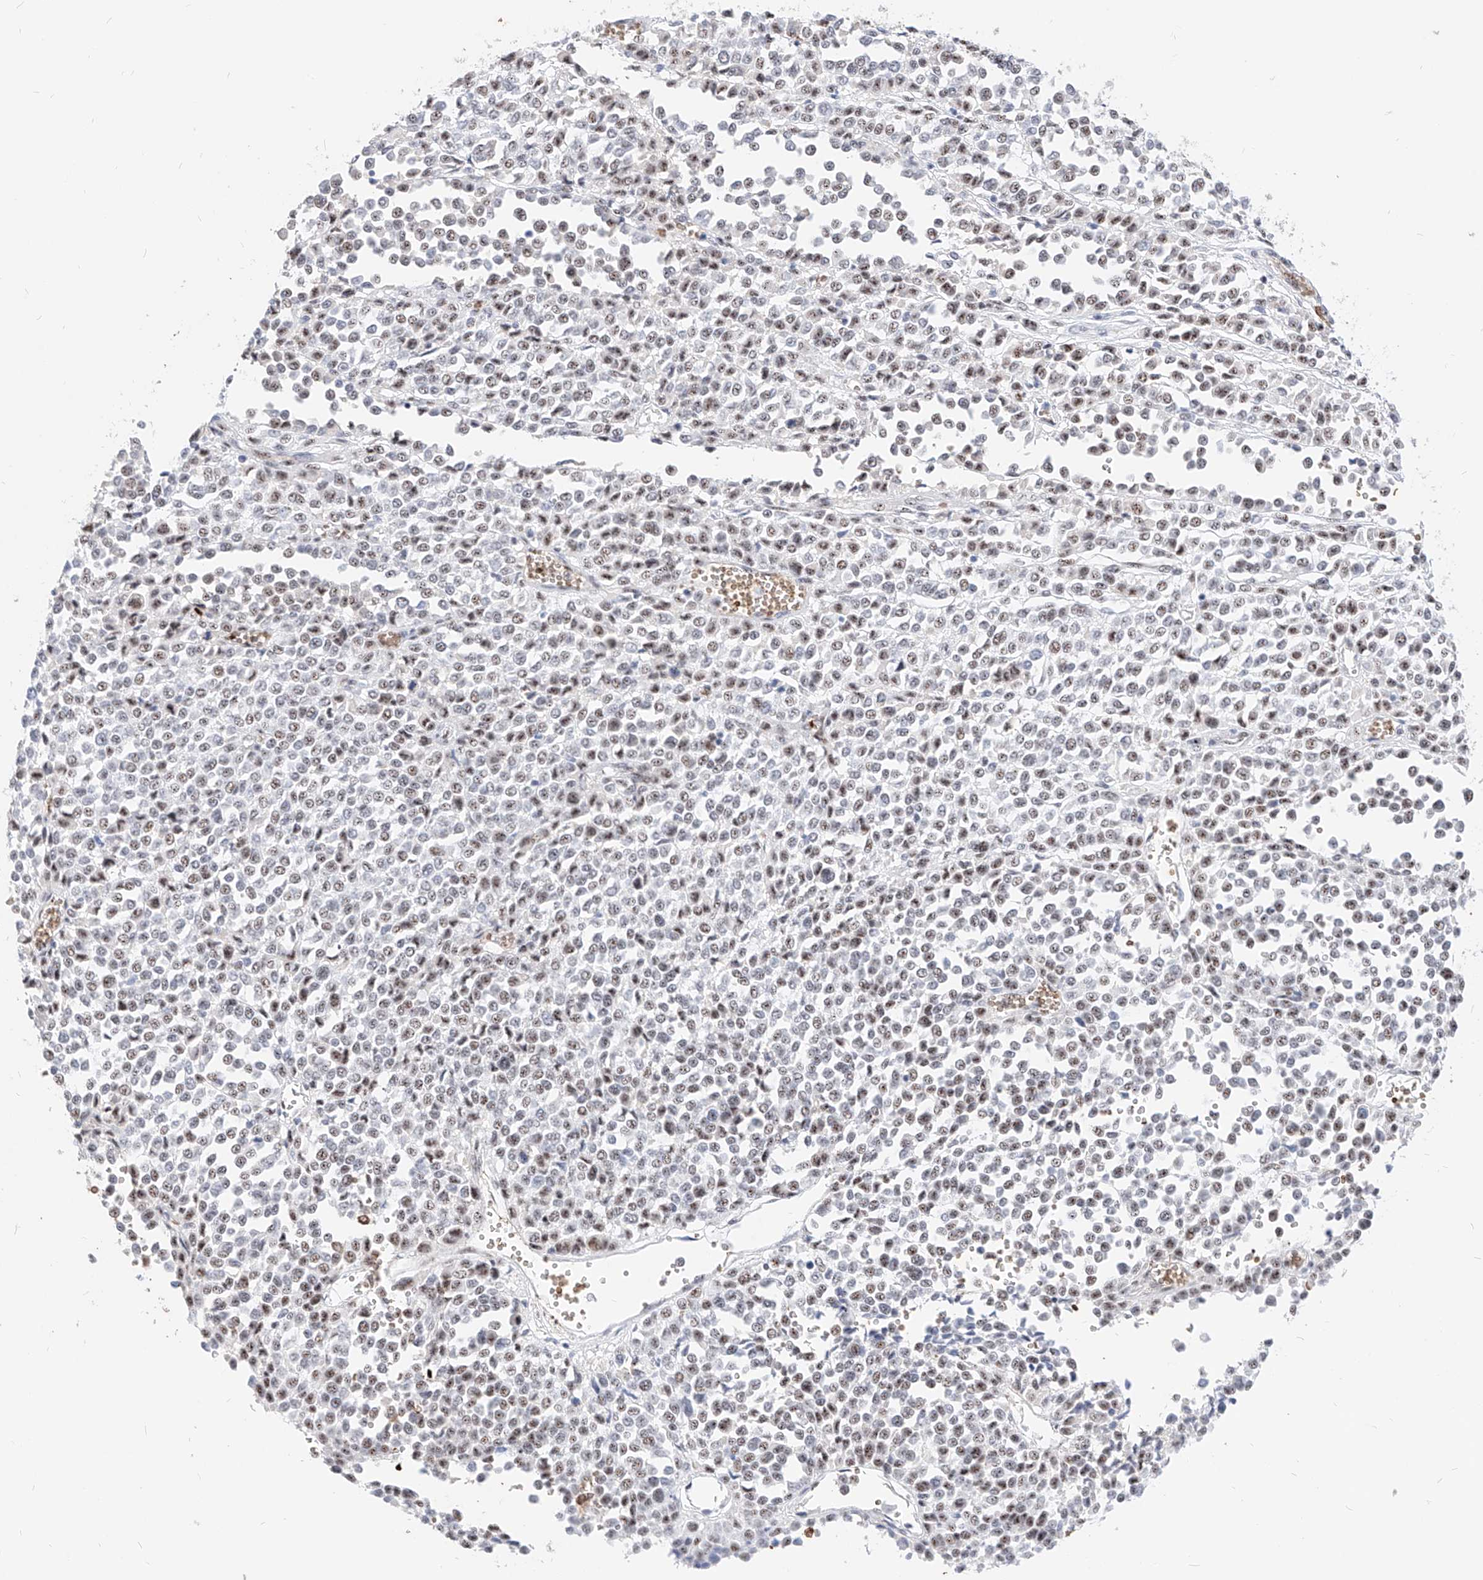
{"staining": {"intensity": "weak", "quantity": ">75%", "location": "nuclear"}, "tissue": "melanoma", "cell_type": "Tumor cells", "image_type": "cancer", "snomed": [{"axis": "morphology", "description": "Malignant melanoma, Metastatic site"}, {"axis": "topography", "description": "Pancreas"}], "caption": "This image demonstrates IHC staining of melanoma, with low weak nuclear expression in approximately >75% of tumor cells.", "gene": "ZFP42", "patient": {"sex": "female", "age": 30}}